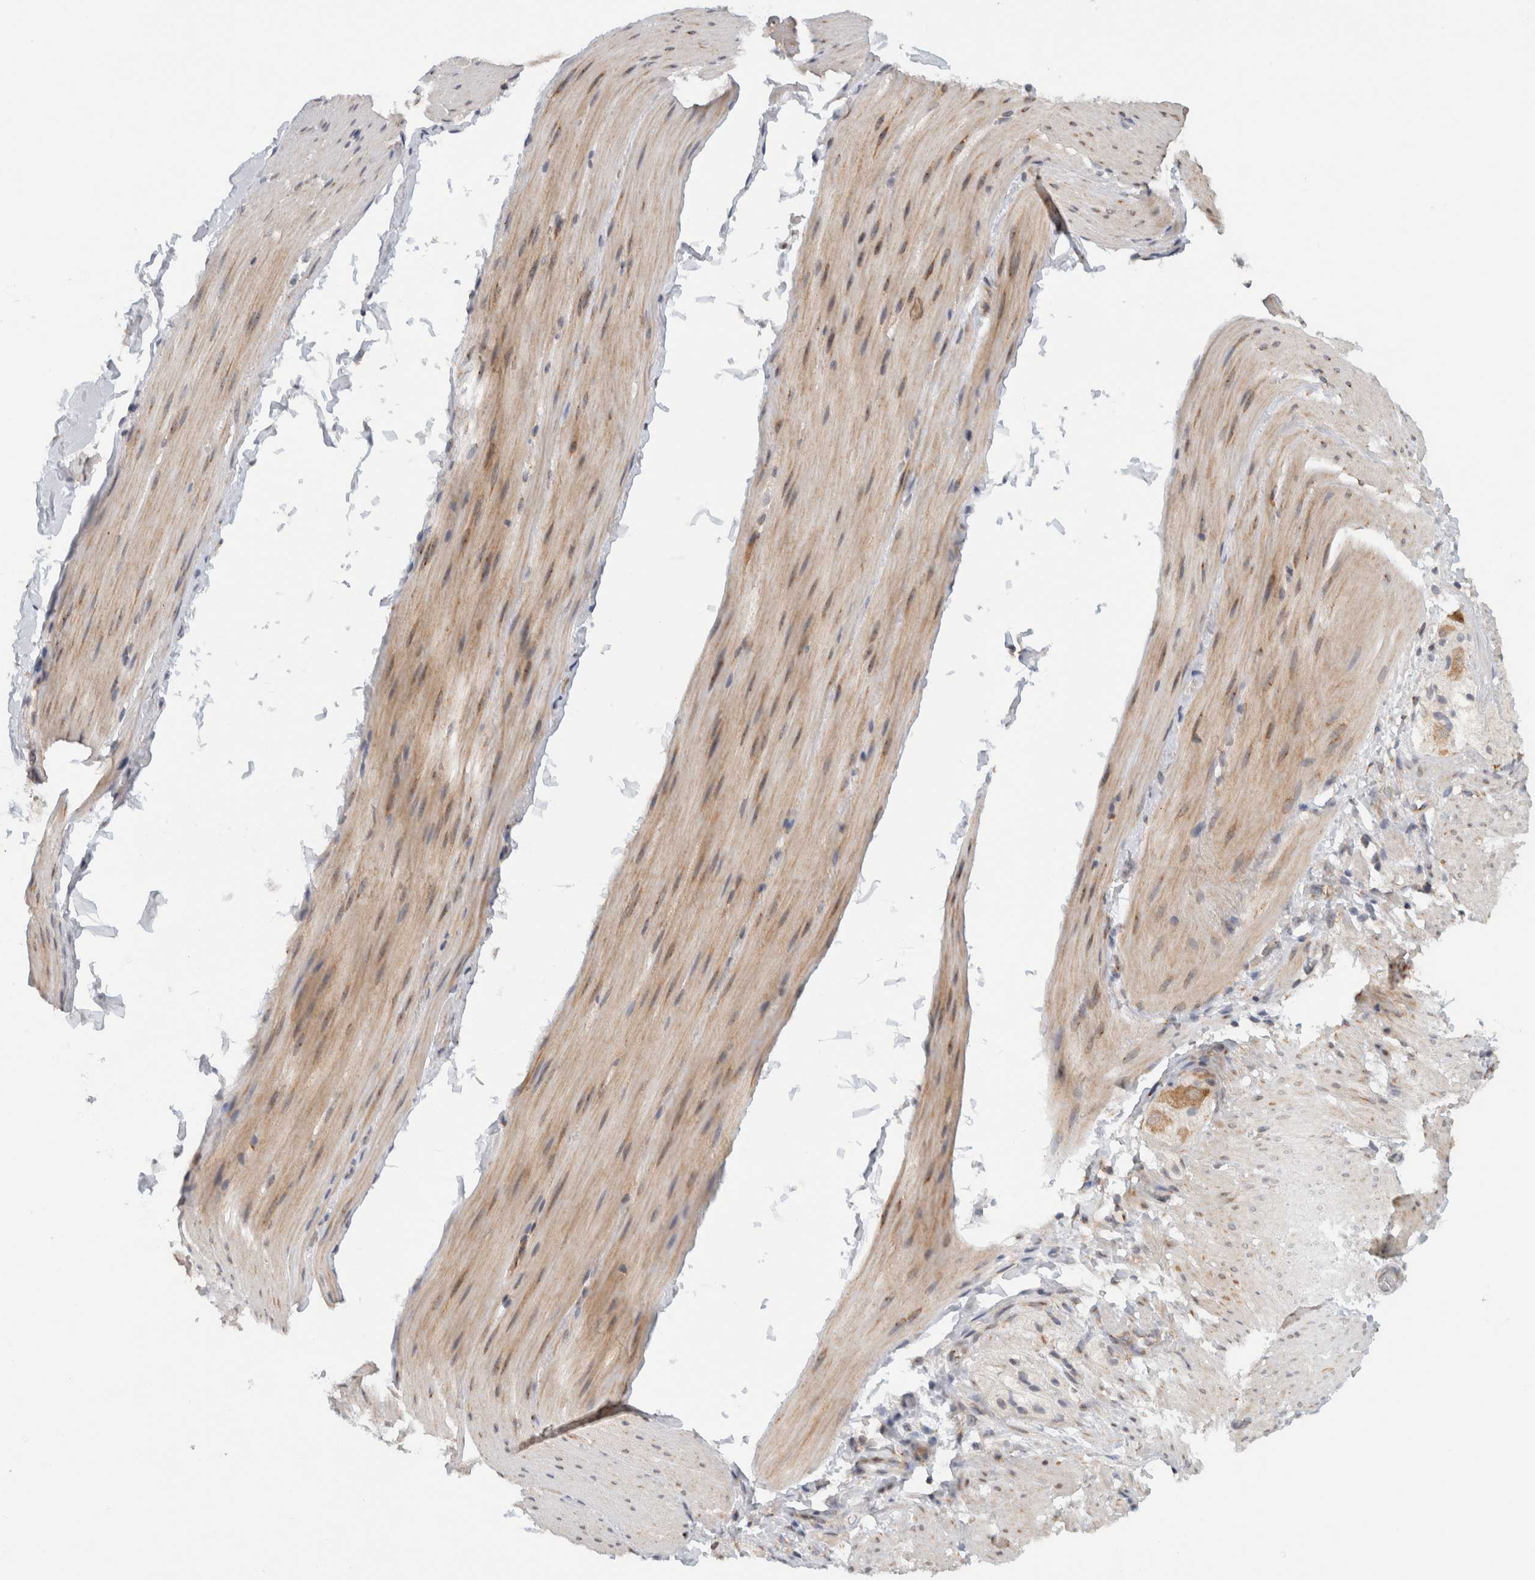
{"staining": {"intensity": "moderate", "quantity": "<25%", "location": "cytoplasmic/membranous"}, "tissue": "smooth muscle", "cell_type": "Smooth muscle cells", "image_type": "normal", "snomed": [{"axis": "morphology", "description": "Normal tissue, NOS"}, {"axis": "topography", "description": "Smooth muscle"}, {"axis": "topography", "description": "Small intestine"}], "caption": "Protein expression analysis of unremarkable smooth muscle reveals moderate cytoplasmic/membranous positivity in about <25% of smooth muscle cells. (Brightfield microscopy of DAB IHC at high magnification).", "gene": "CMC2", "patient": {"sex": "female", "age": 84}}